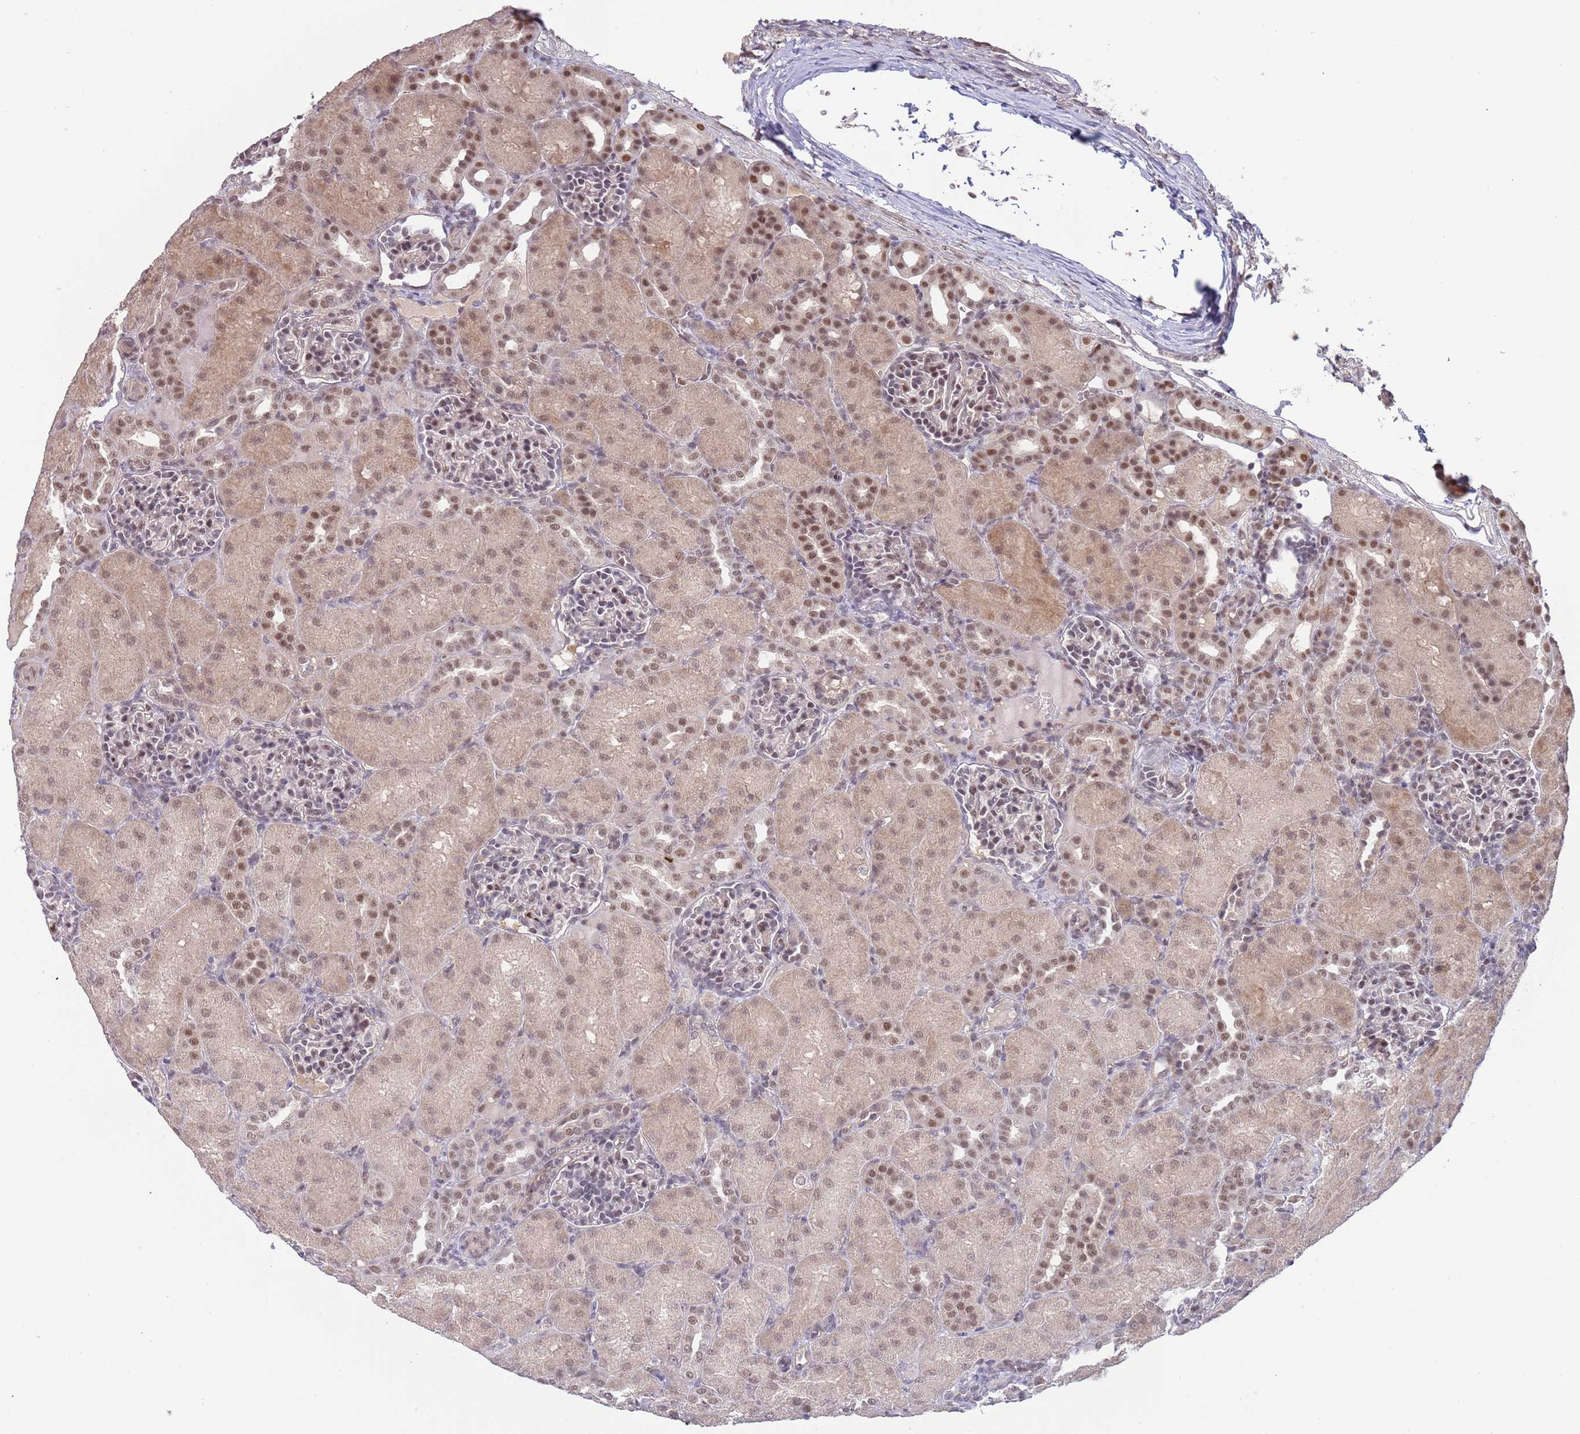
{"staining": {"intensity": "moderate", "quantity": "25%-75%", "location": "nuclear"}, "tissue": "kidney", "cell_type": "Cells in glomeruli", "image_type": "normal", "snomed": [{"axis": "morphology", "description": "Normal tissue, NOS"}, {"axis": "topography", "description": "Kidney"}], "caption": "Brown immunohistochemical staining in normal human kidney displays moderate nuclear staining in about 25%-75% of cells in glomeruli. (DAB IHC with brightfield microscopy, high magnification).", "gene": "ZBTB7A", "patient": {"sex": "male", "age": 1}}